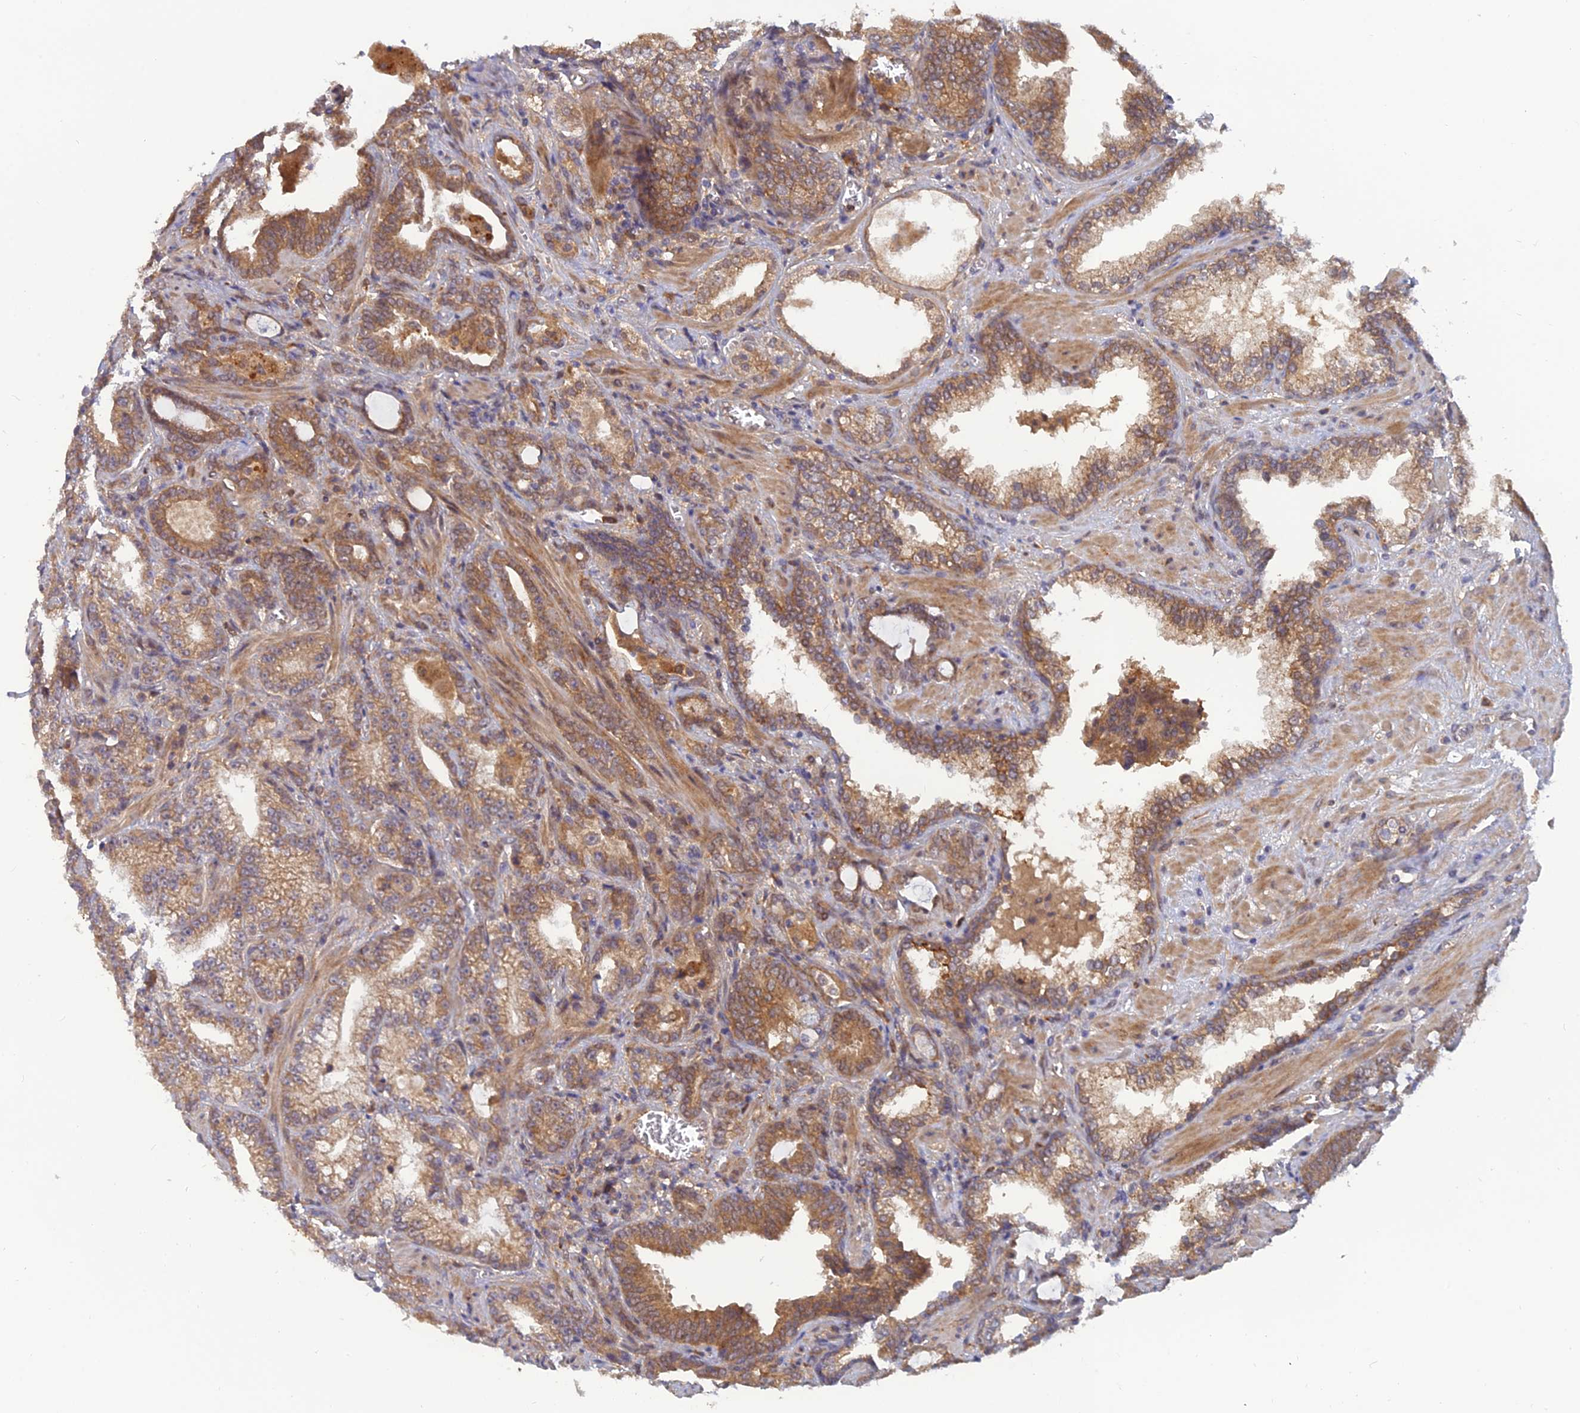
{"staining": {"intensity": "moderate", "quantity": ">75%", "location": "cytoplasmic/membranous"}, "tissue": "prostate cancer", "cell_type": "Tumor cells", "image_type": "cancer", "snomed": [{"axis": "morphology", "description": "Adenocarcinoma, High grade"}, {"axis": "topography", "description": "Prostate and seminal vesicle, NOS"}], "caption": "There is medium levels of moderate cytoplasmic/membranous expression in tumor cells of prostate cancer, as demonstrated by immunohistochemical staining (brown color).", "gene": "FAM151B", "patient": {"sex": "male", "age": 67}}